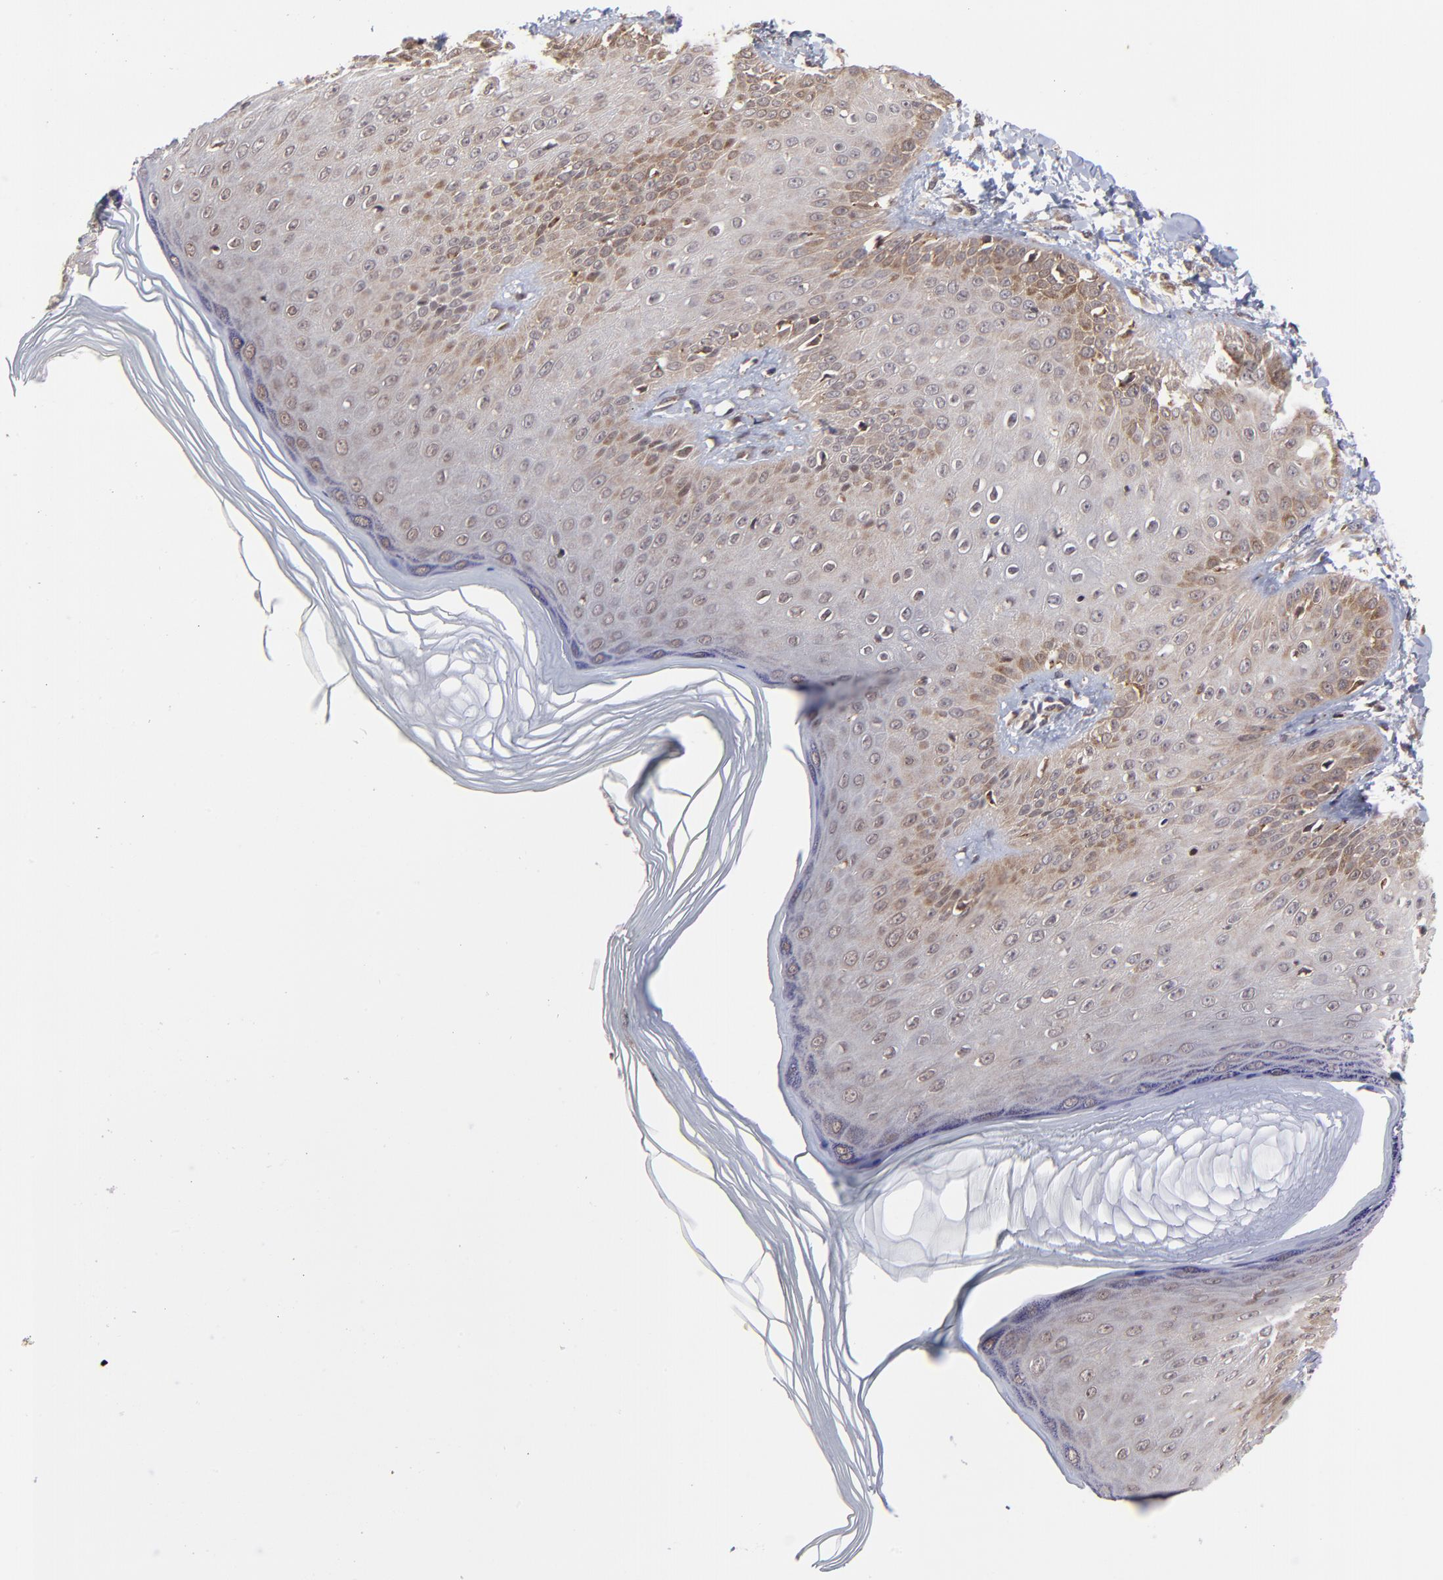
{"staining": {"intensity": "strong", "quantity": "25%-75%", "location": "cytoplasmic/membranous"}, "tissue": "skin", "cell_type": "Epidermal cells", "image_type": "normal", "snomed": [{"axis": "morphology", "description": "Normal tissue, NOS"}, {"axis": "morphology", "description": "Inflammation, NOS"}, {"axis": "topography", "description": "Soft tissue"}, {"axis": "topography", "description": "Anal"}], "caption": "A high-resolution histopathology image shows immunohistochemistry (IHC) staining of unremarkable skin, which shows strong cytoplasmic/membranous expression in about 25%-75% of epidermal cells.", "gene": "UBE2L6", "patient": {"sex": "female", "age": 15}}